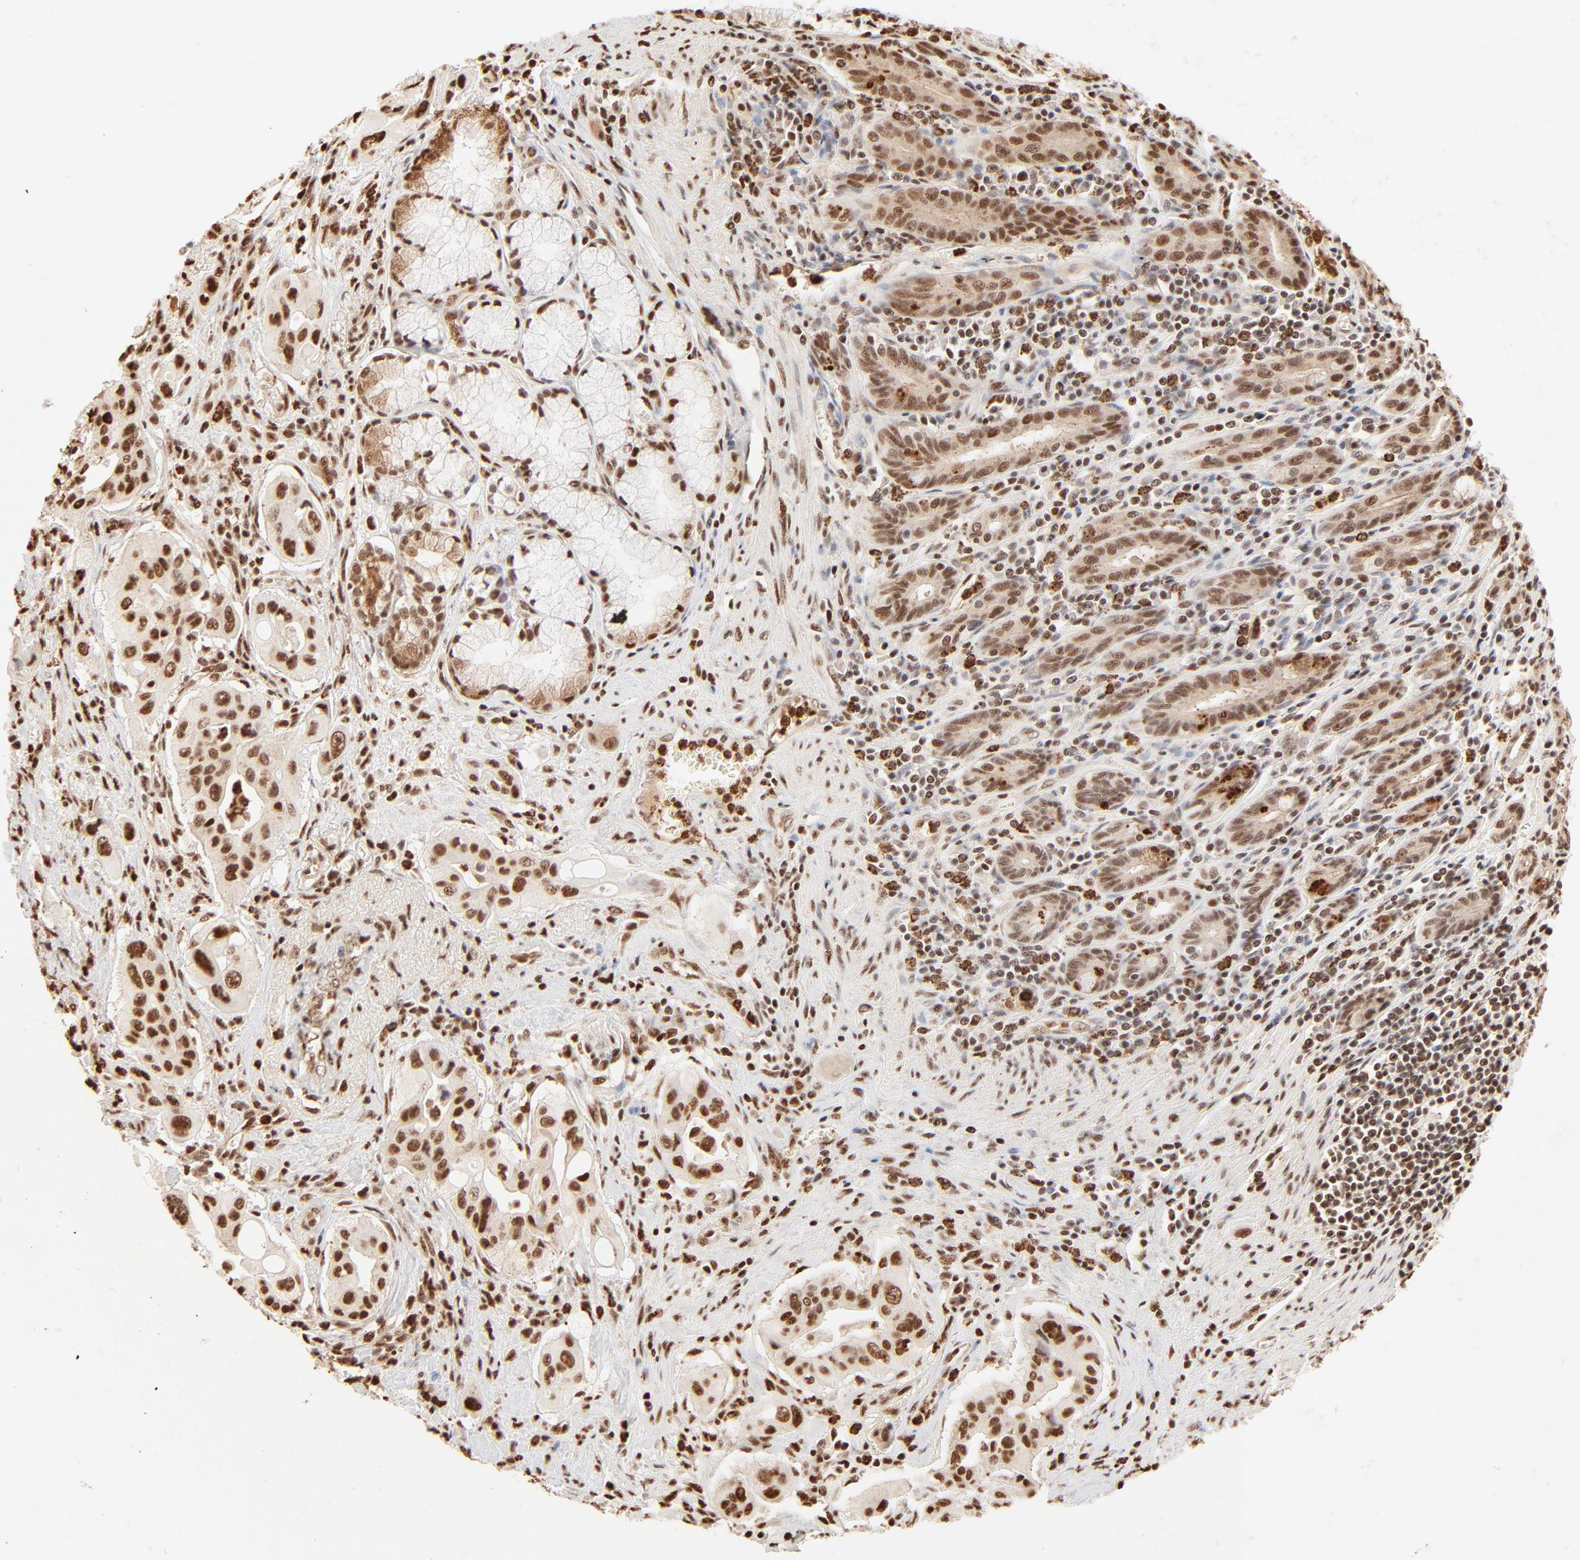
{"staining": {"intensity": "strong", "quantity": ">75%", "location": "nuclear"}, "tissue": "pancreatic cancer", "cell_type": "Tumor cells", "image_type": "cancer", "snomed": [{"axis": "morphology", "description": "Adenocarcinoma, NOS"}, {"axis": "topography", "description": "Pancreas"}], "caption": "Protein staining of pancreatic cancer tissue exhibits strong nuclear expression in about >75% of tumor cells.", "gene": "FAM50A", "patient": {"sex": "male", "age": 77}}